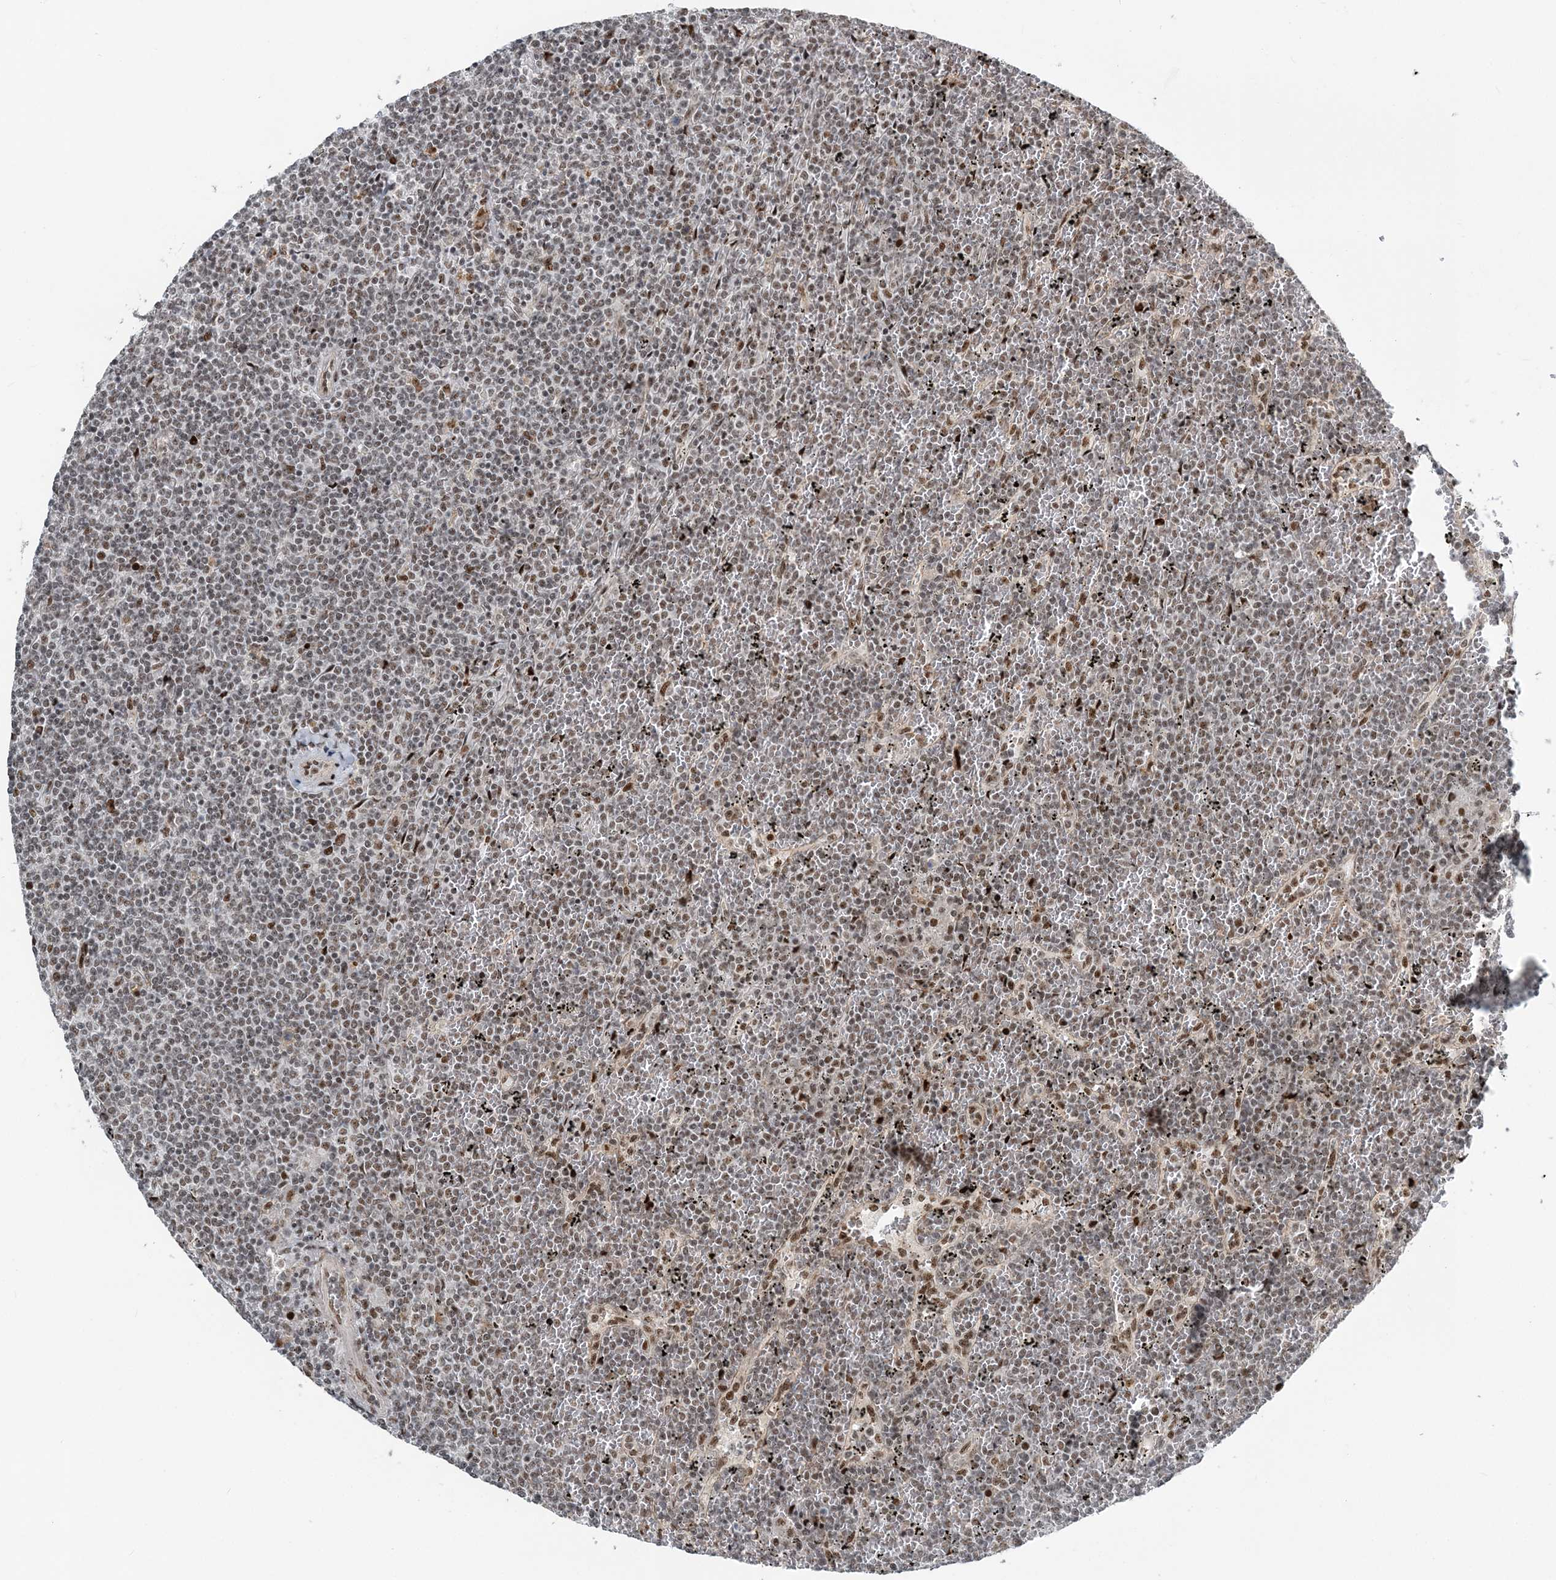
{"staining": {"intensity": "moderate", "quantity": ">75%", "location": "nuclear"}, "tissue": "lymphoma", "cell_type": "Tumor cells", "image_type": "cancer", "snomed": [{"axis": "morphology", "description": "Malignant lymphoma, non-Hodgkin's type, Low grade"}, {"axis": "topography", "description": "Spleen"}], "caption": "An immunohistochemistry histopathology image of tumor tissue is shown. Protein staining in brown shows moderate nuclear positivity in lymphoma within tumor cells. (DAB (3,3'-diaminobenzidine) IHC with brightfield microscopy, high magnification).", "gene": "CWC22", "patient": {"sex": "female", "age": 19}}